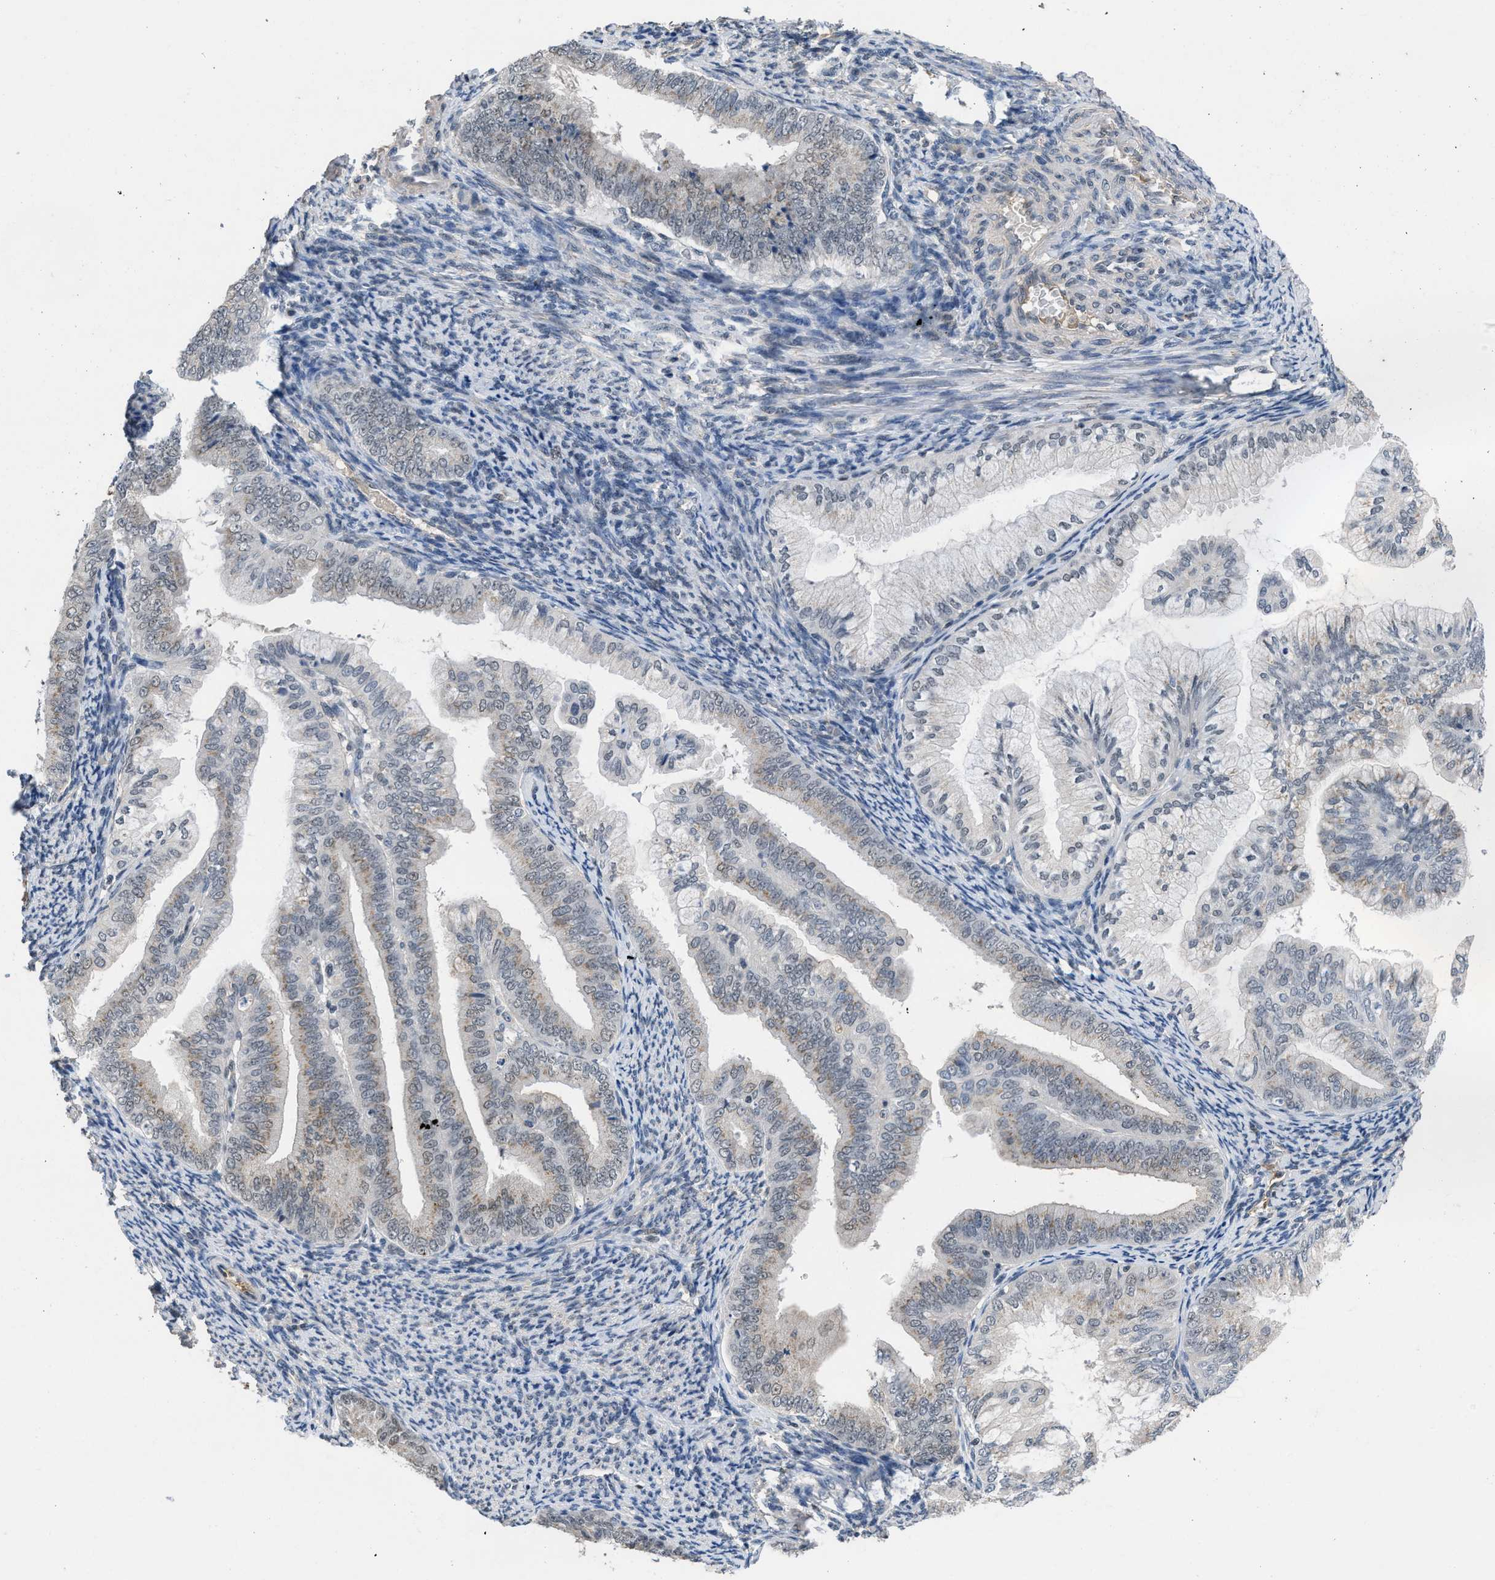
{"staining": {"intensity": "weak", "quantity": "25%-75%", "location": "cytoplasmic/membranous"}, "tissue": "endometrial cancer", "cell_type": "Tumor cells", "image_type": "cancer", "snomed": [{"axis": "morphology", "description": "Adenocarcinoma, NOS"}, {"axis": "topography", "description": "Endometrium"}], "caption": "Brown immunohistochemical staining in endometrial adenocarcinoma reveals weak cytoplasmic/membranous expression in about 25%-75% of tumor cells.", "gene": "TERF2IP", "patient": {"sex": "female", "age": 63}}